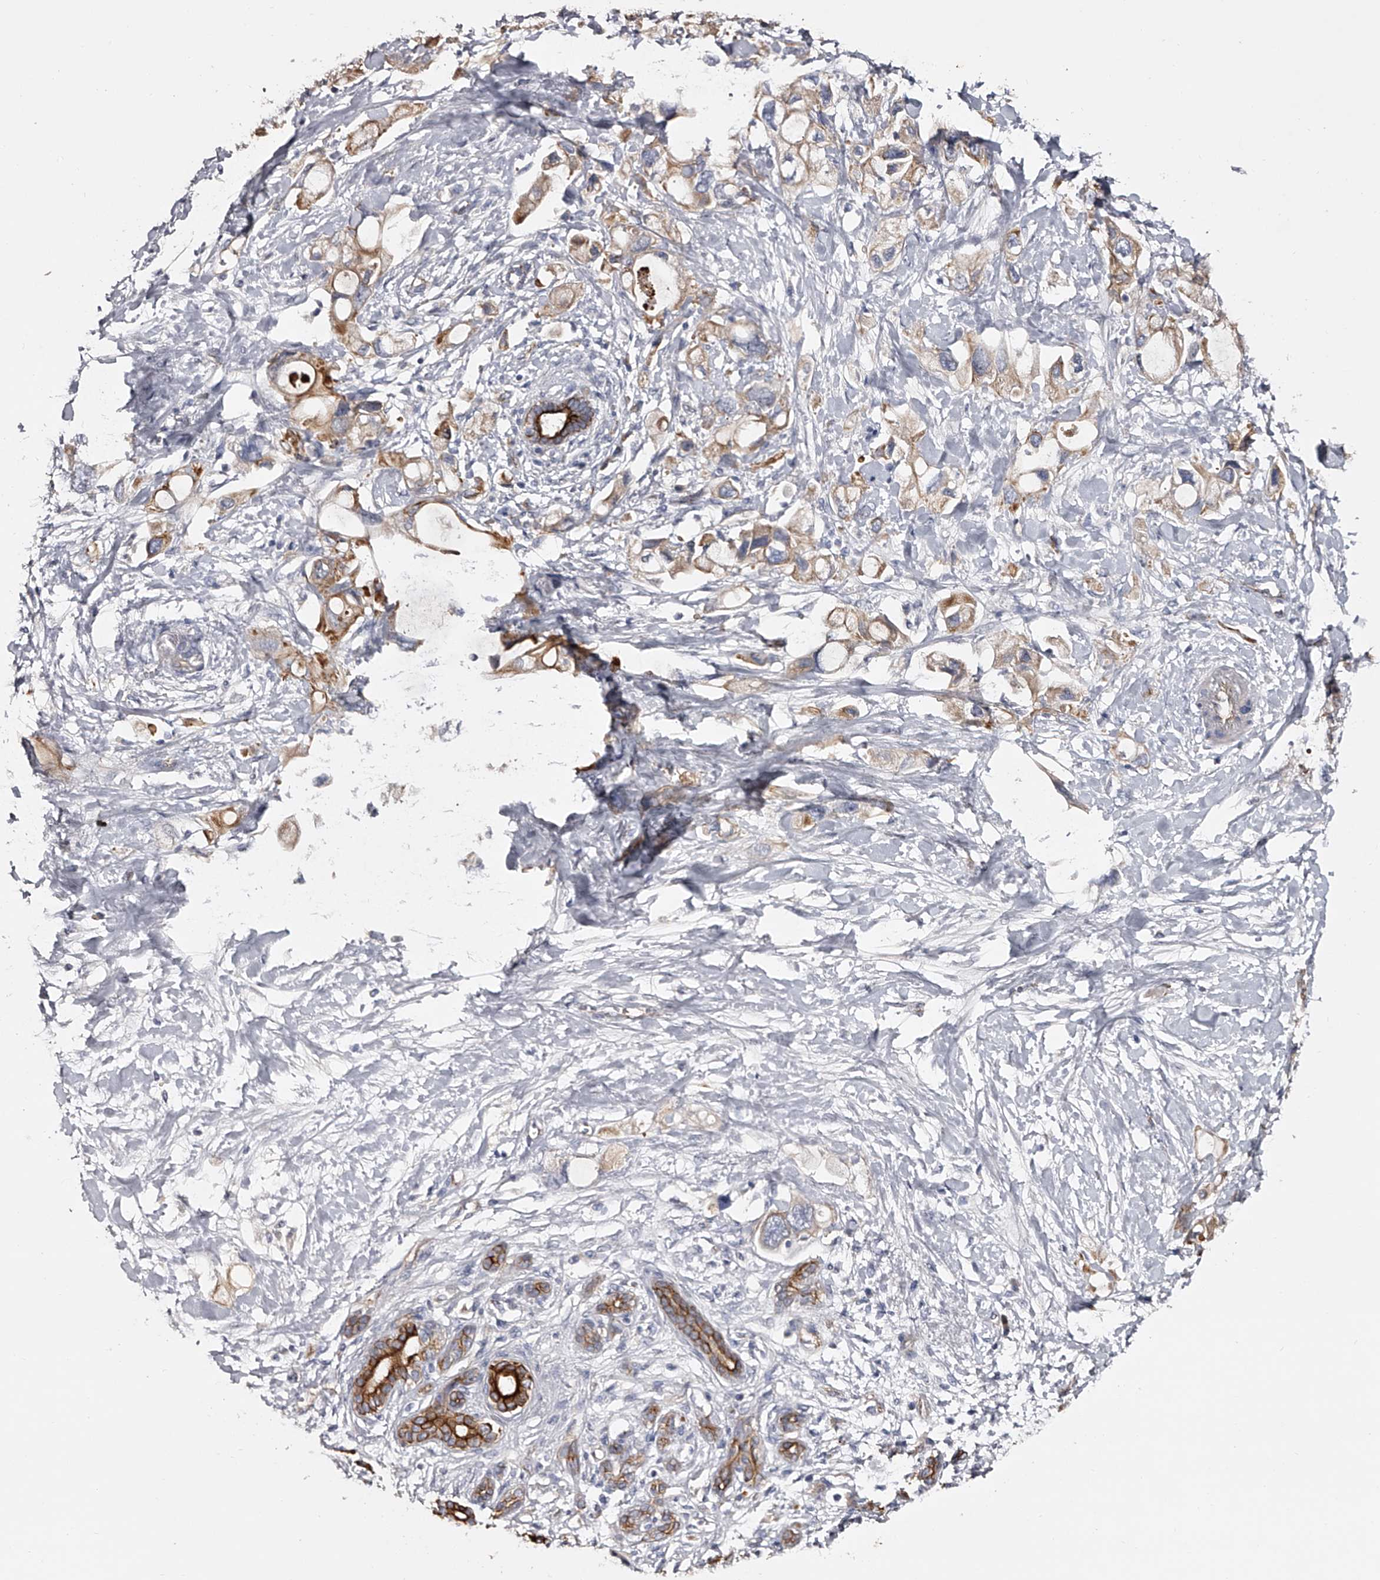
{"staining": {"intensity": "moderate", "quantity": "25%-75%", "location": "cytoplasmic/membranous"}, "tissue": "pancreatic cancer", "cell_type": "Tumor cells", "image_type": "cancer", "snomed": [{"axis": "morphology", "description": "Adenocarcinoma, NOS"}, {"axis": "topography", "description": "Pancreas"}], "caption": "Approximately 25%-75% of tumor cells in adenocarcinoma (pancreatic) show moderate cytoplasmic/membranous protein positivity as visualized by brown immunohistochemical staining.", "gene": "MDN1", "patient": {"sex": "female", "age": 56}}